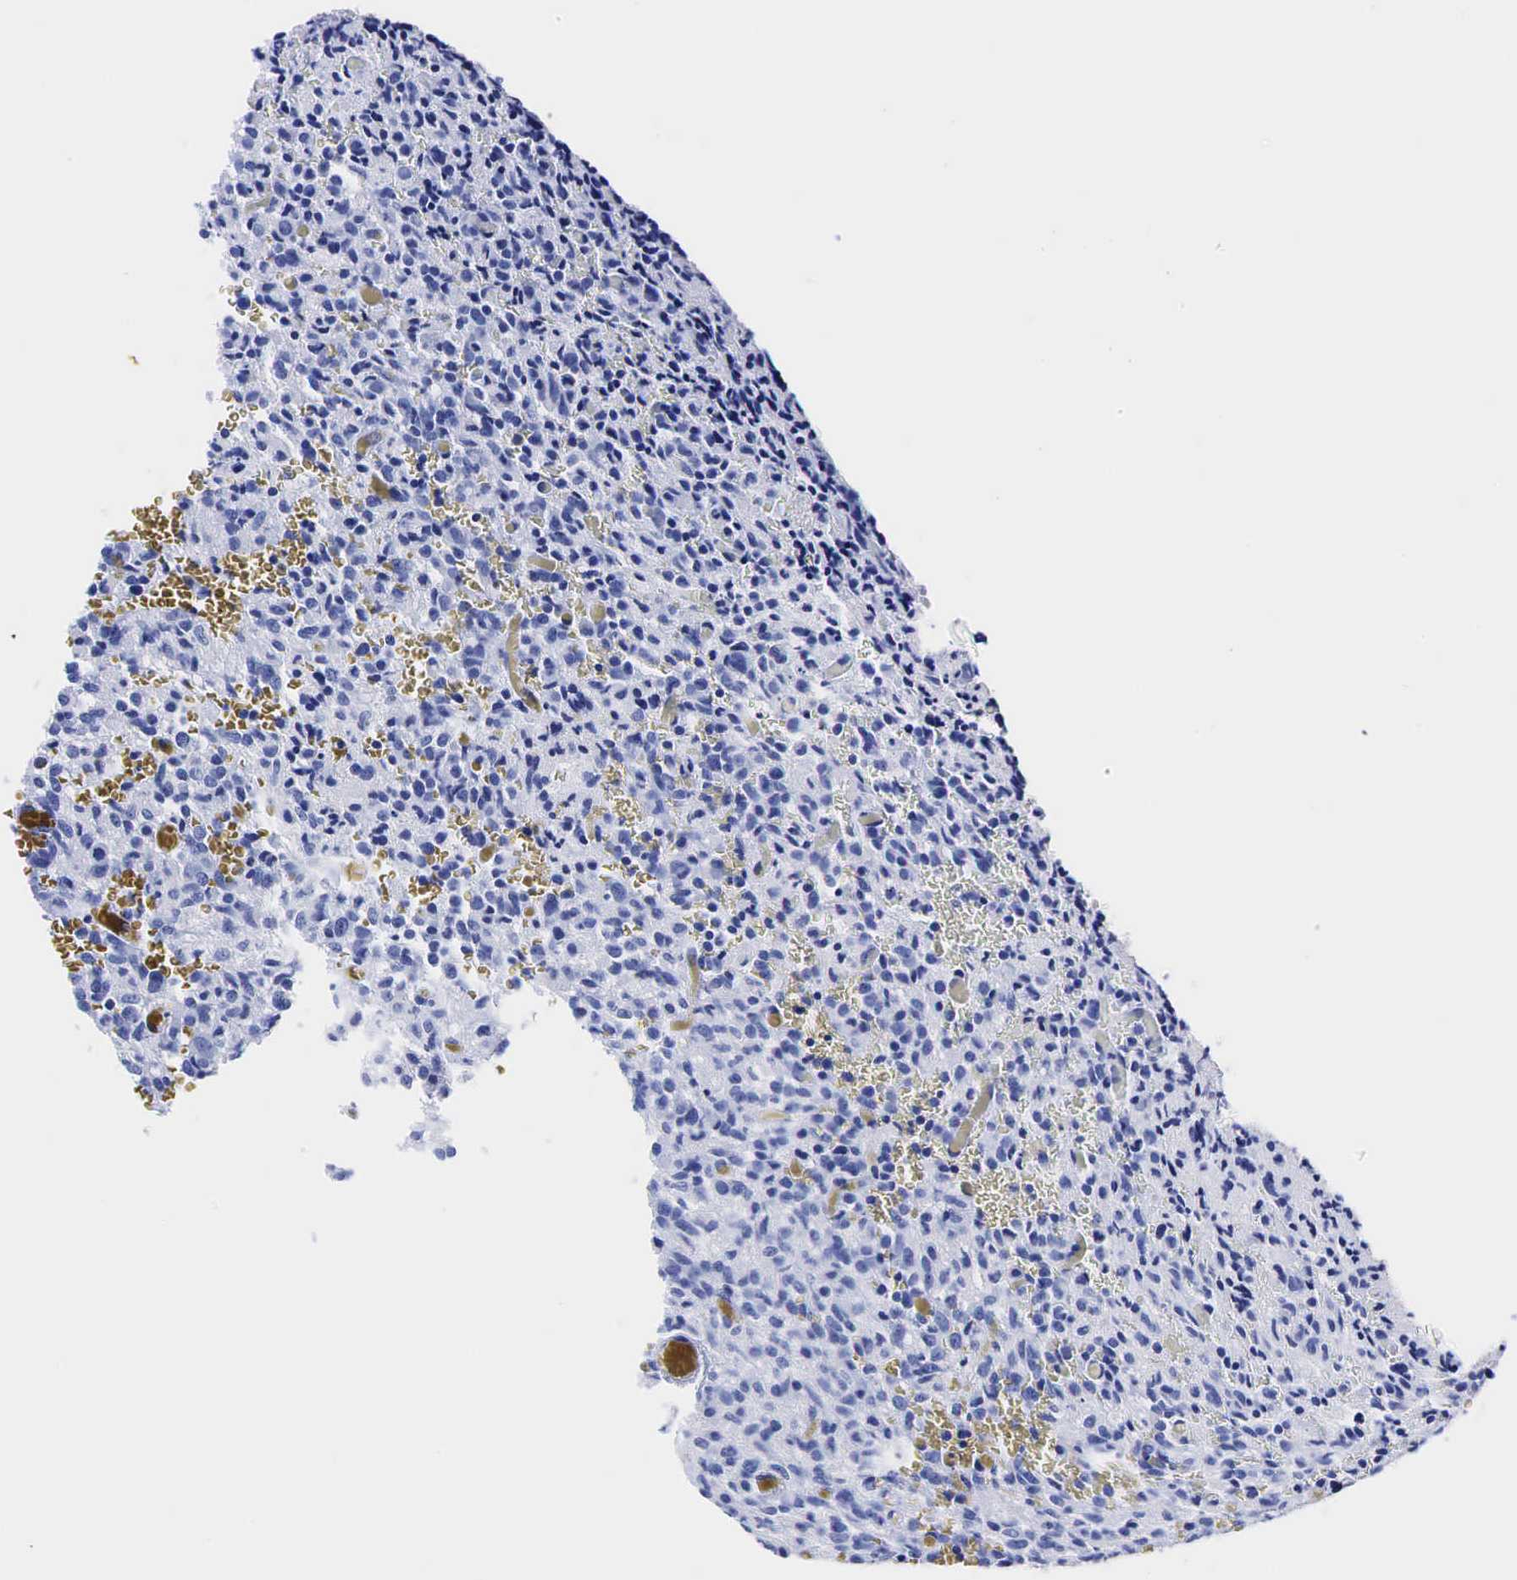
{"staining": {"intensity": "negative", "quantity": "none", "location": "none"}, "tissue": "glioma", "cell_type": "Tumor cells", "image_type": "cancer", "snomed": [{"axis": "morphology", "description": "Glioma, malignant, High grade"}, {"axis": "topography", "description": "Brain"}], "caption": "Tumor cells show no significant expression in glioma.", "gene": "TG", "patient": {"sex": "male", "age": 56}}